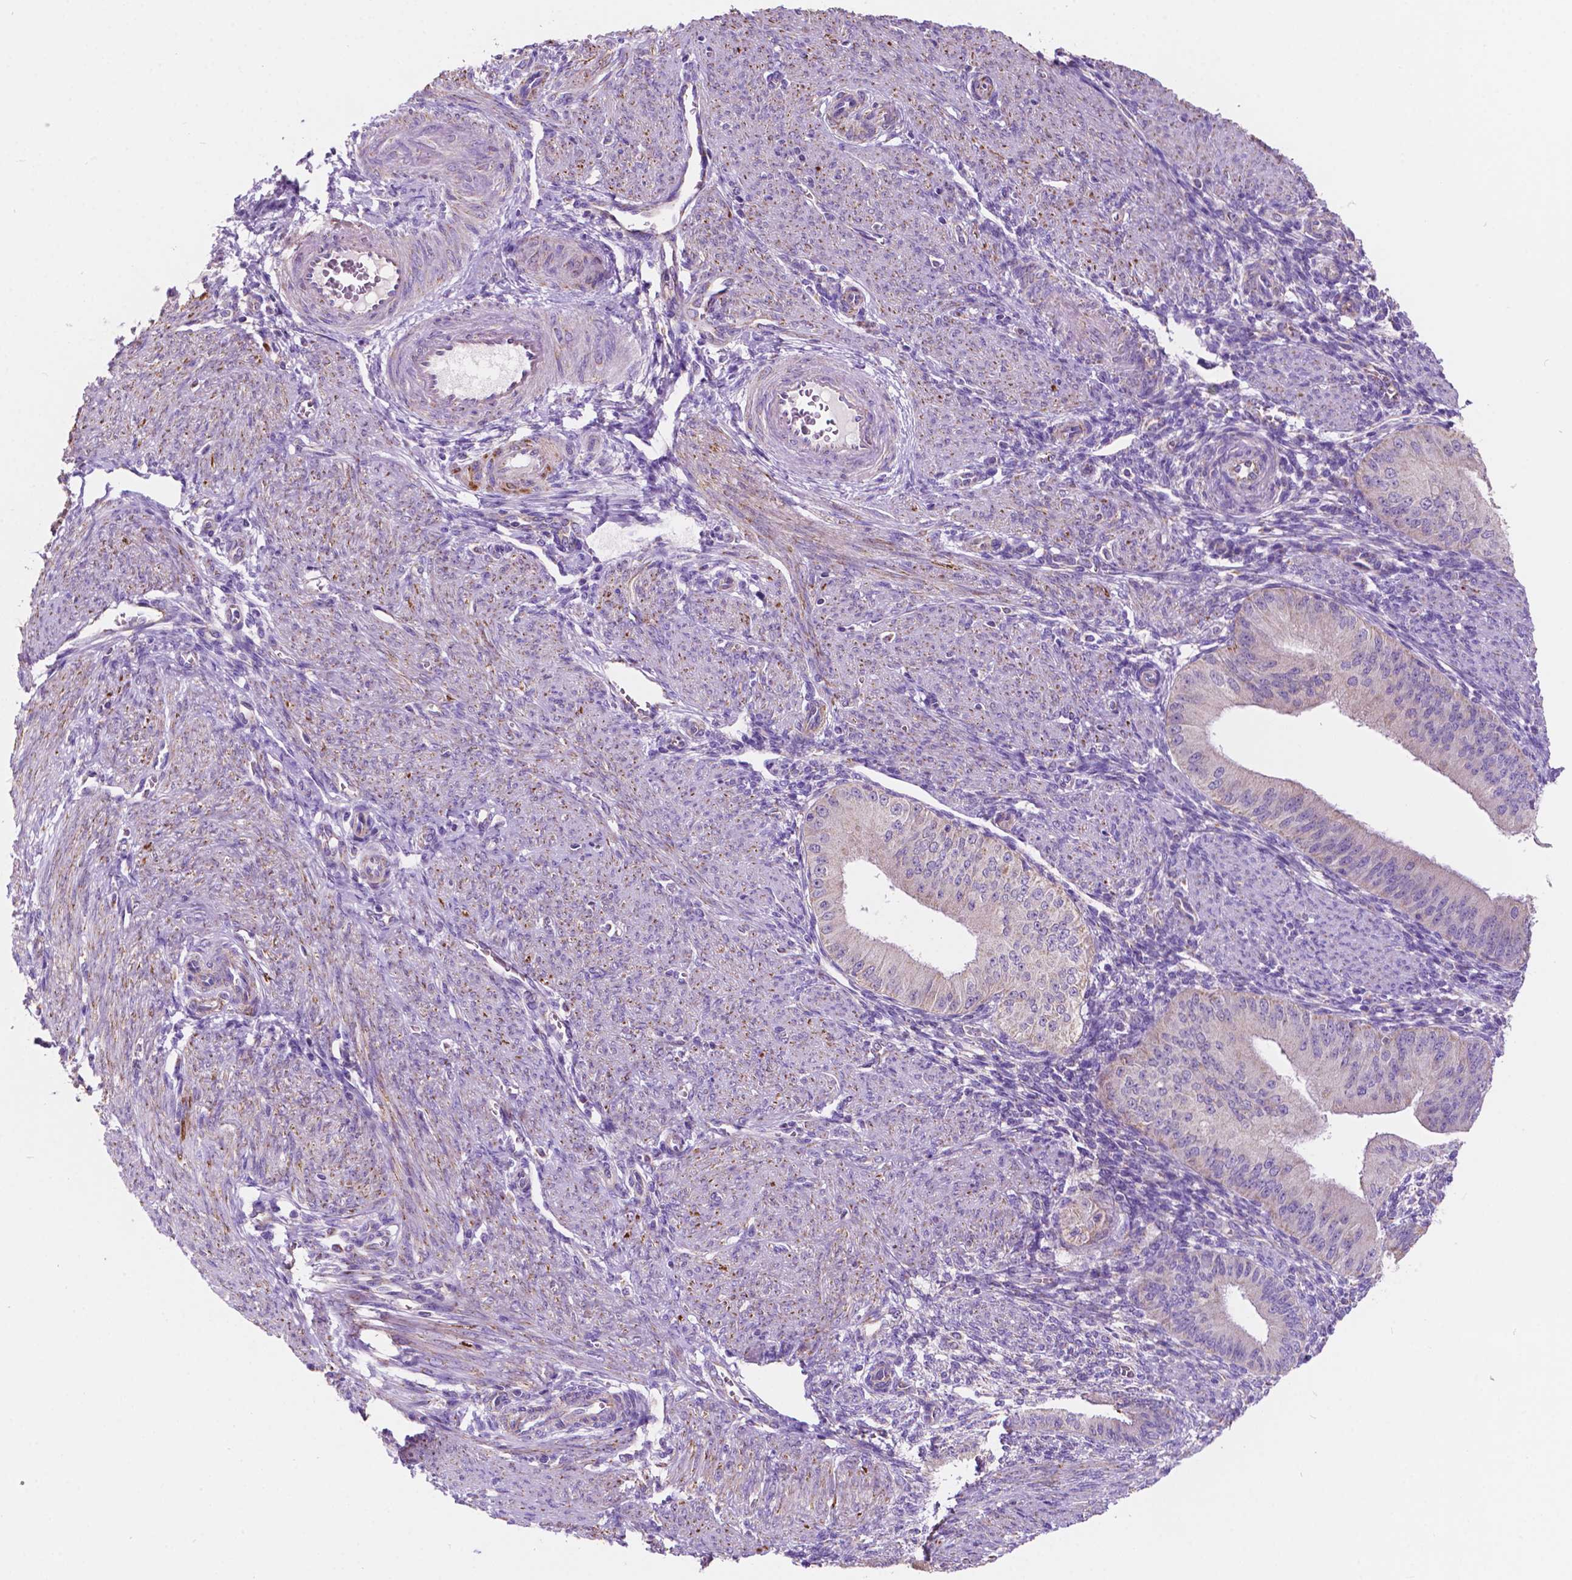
{"staining": {"intensity": "negative", "quantity": "none", "location": "none"}, "tissue": "endometrium", "cell_type": "Cells in endometrial stroma", "image_type": "normal", "snomed": [{"axis": "morphology", "description": "Normal tissue, NOS"}, {"axis": "topography", "description": "Endometrium"}], "caption": "Immunohistochemical staining of unremarkable endometrium shows no significant expression in cells in endometrial stroma.", "gene": "TRPV5", "patient": {"sex": "female", "age": 39}}